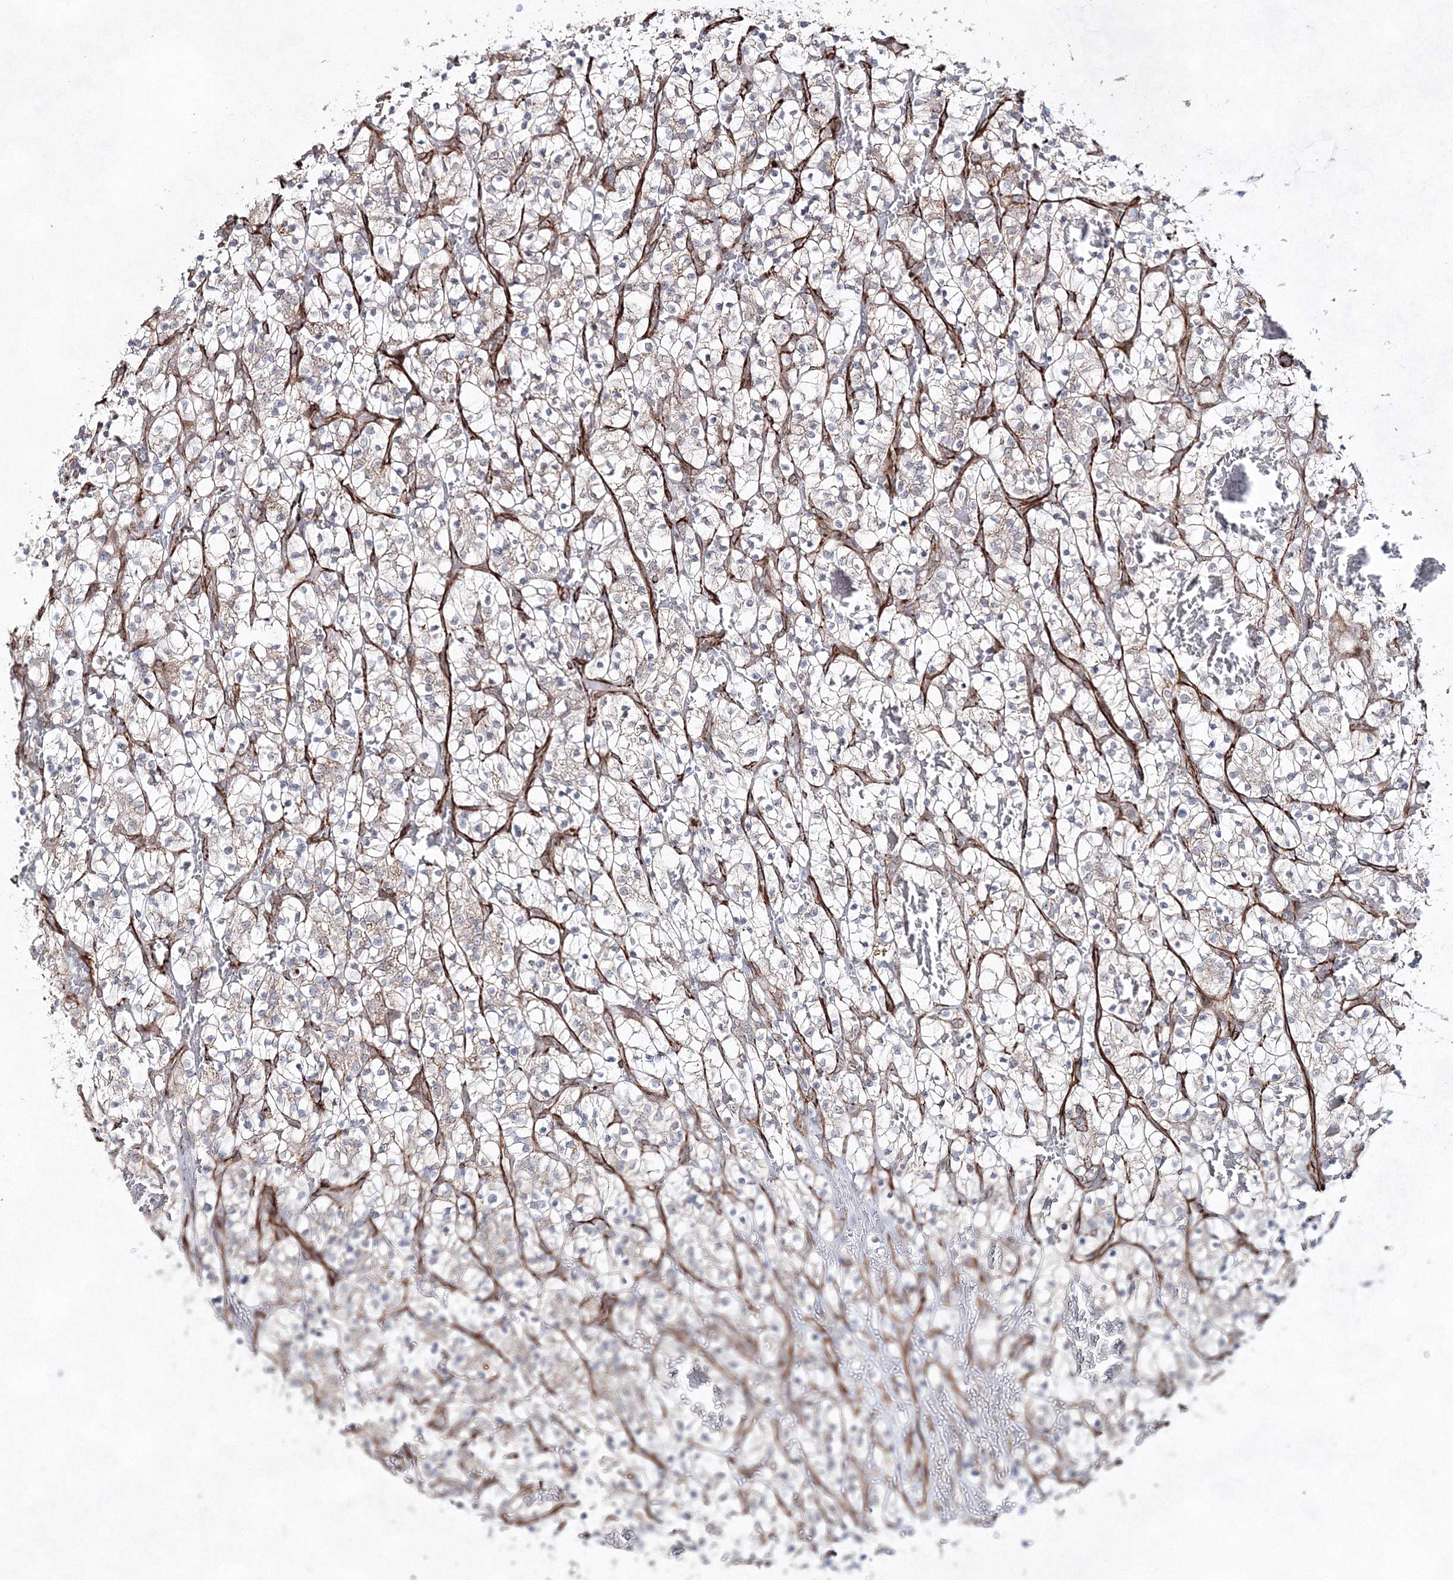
{"staining": {"intensity": "negative", "quantity": "none", "location": "none"}, "tissue": "renal cancer", "cell_type": "Tumor cells", "image_type": "cancer", "snomed": [{"axis": "morphology", "description": "Adenocarcinoma, NOS"}, {"axis": "topography", "description": "Kidney"}], "caption": "This image is of adenocarcinoma (renal) stained with IHC to label a protein in brown with the nuclei are counter-stained blue. There is no positivity in tumor cells.", "gene": "SNIP1", "patient": {"sex": "female", "age": 57}}